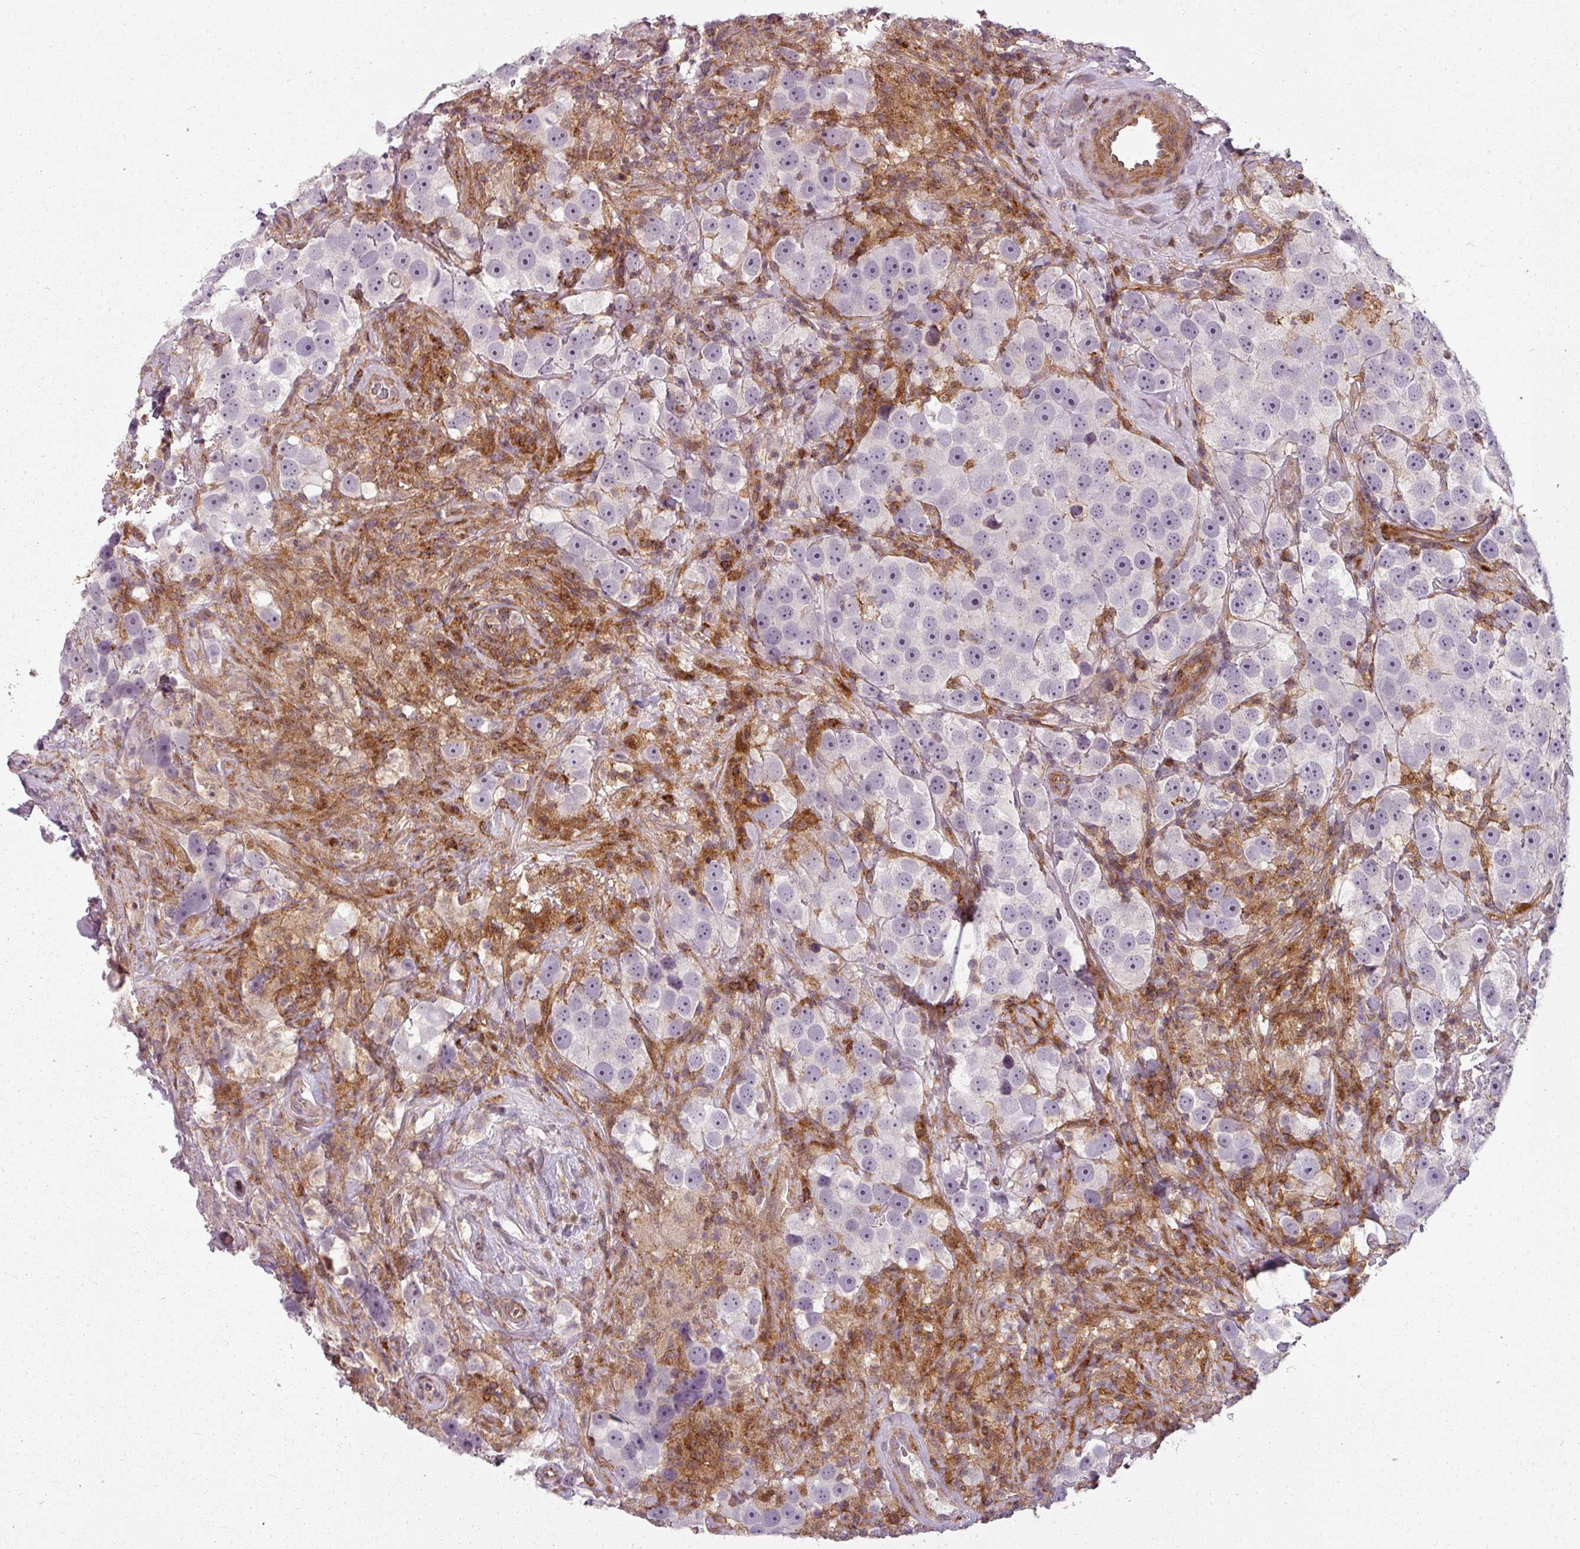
{"staining": {"intensity": "negative", "quantity": "none", "location": "none"}, "tissue": "testis cancer", "cell_type": "Tumor cells", "image_type": "cancer", "snomed": [{"axis": "morphology", "description": "Seminoma, NOS"}, {"axis": "topography", "description": "Testis"}], "caption": "IHC image of neoplastic tissue: human testis seminoma stained with DAB exhibits no significant protein positivity in tumor cells. (Brightfield microscopy of DAB immunohistochemistry (IHC) at high magnification).", "gene": "CLIC1", "patient": {"sex": "male", "age": 49}}